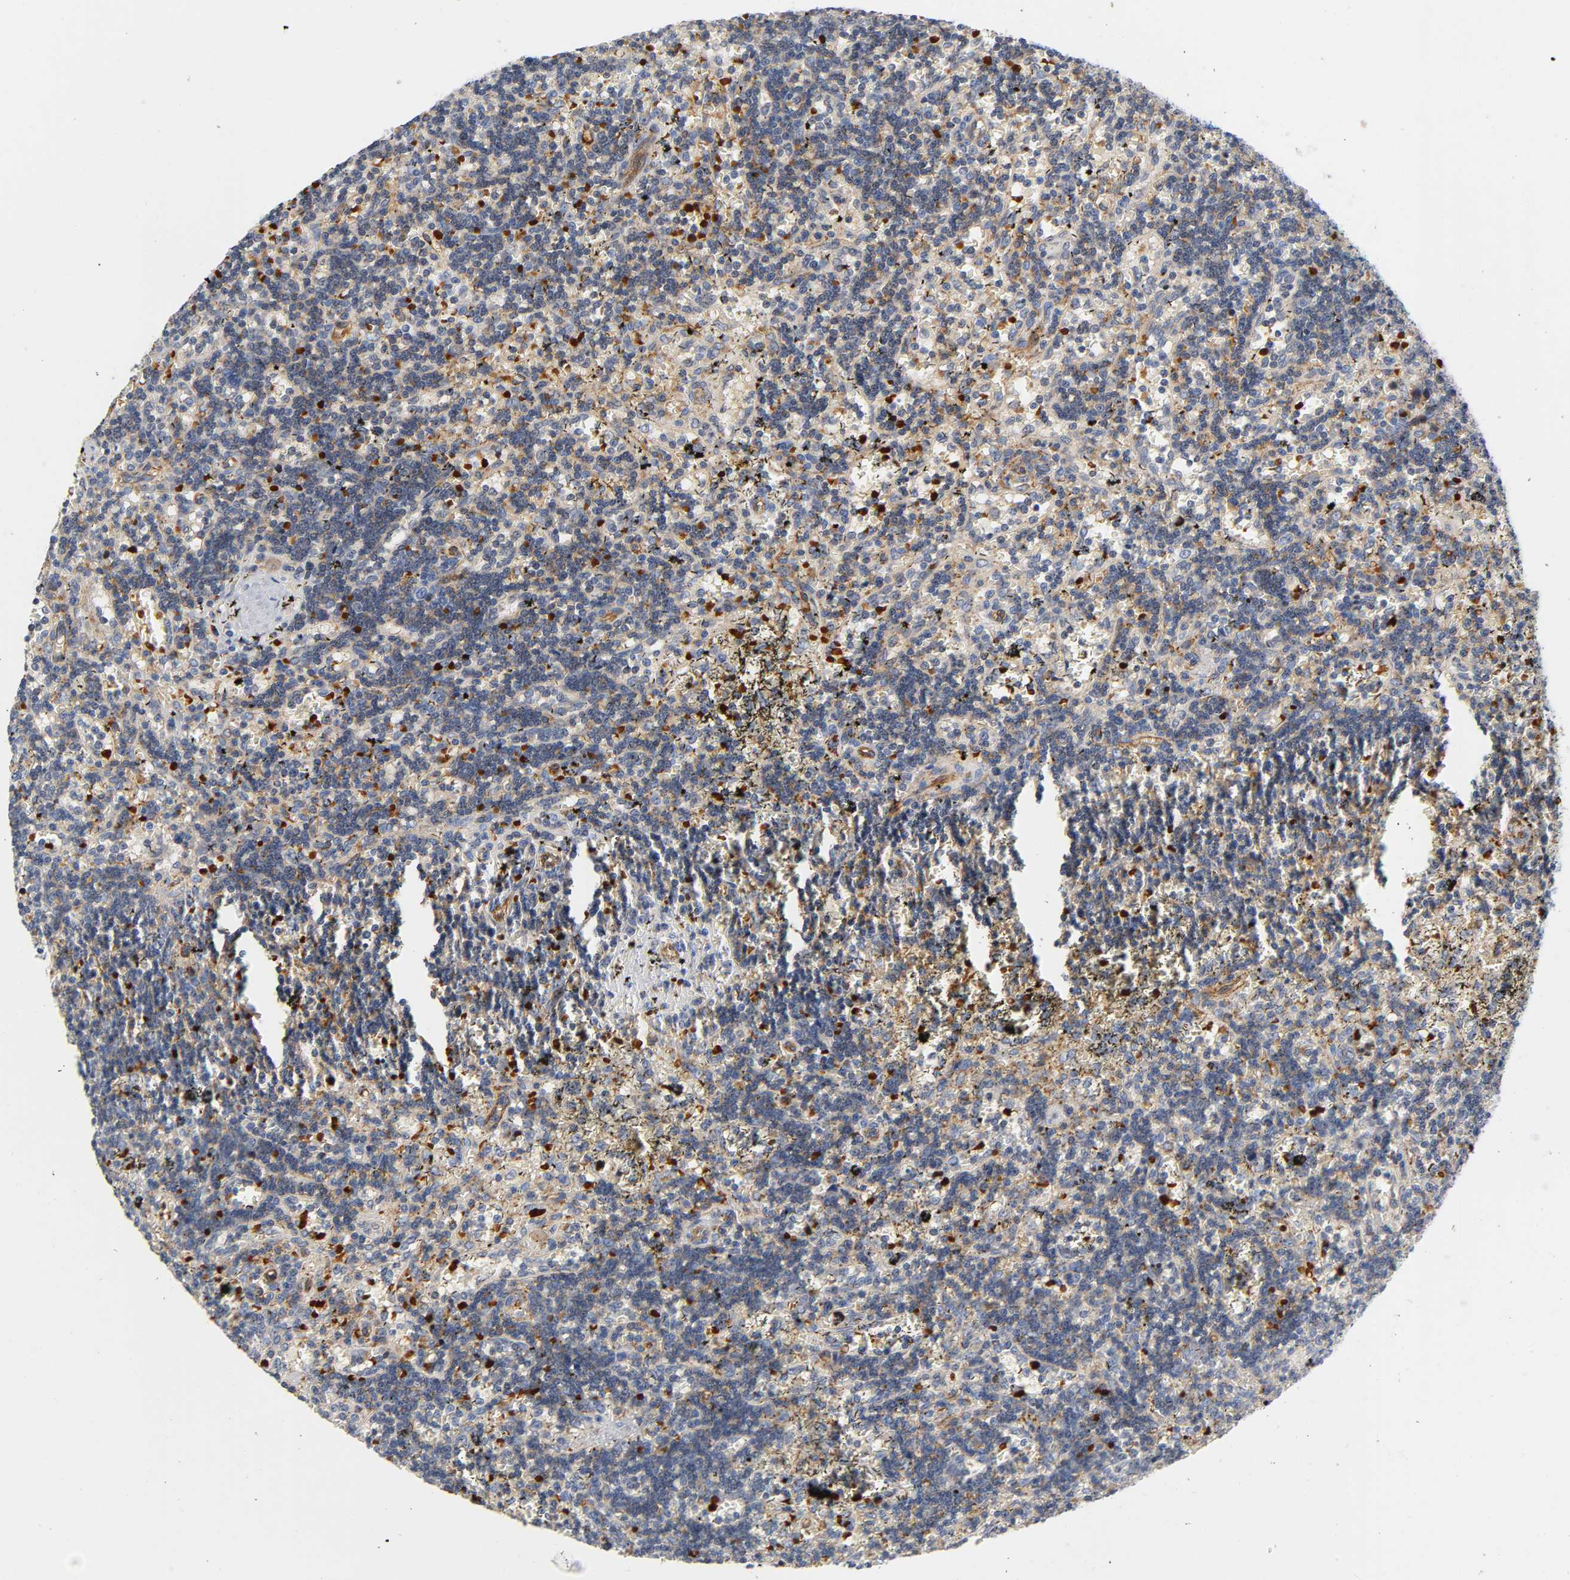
{"staining": {"intensity": "weak", "quantity": "25%-75%", "location": "cytoplasmic/membranous"}, "tissue": "lymphoma", "cell_type": "Tumor cells", "image_type": "cancer", "snomed": [{"axis": "morphology", "description": "Malignant lymphoma, non-Hodgkin's type, Low grade"}, {"axis": "topography", "description": "Spleen"}], "caption": "Human malignant lymphoma, non-Hodgkin's type (low-grade) stained for a protein (brown) exhibits weak cytoplasmic/membranous positive positivity in about 25%-75% of tumor cells.", "gene": "CD2AP", "patient": {"sex": "male", "age": 60}}